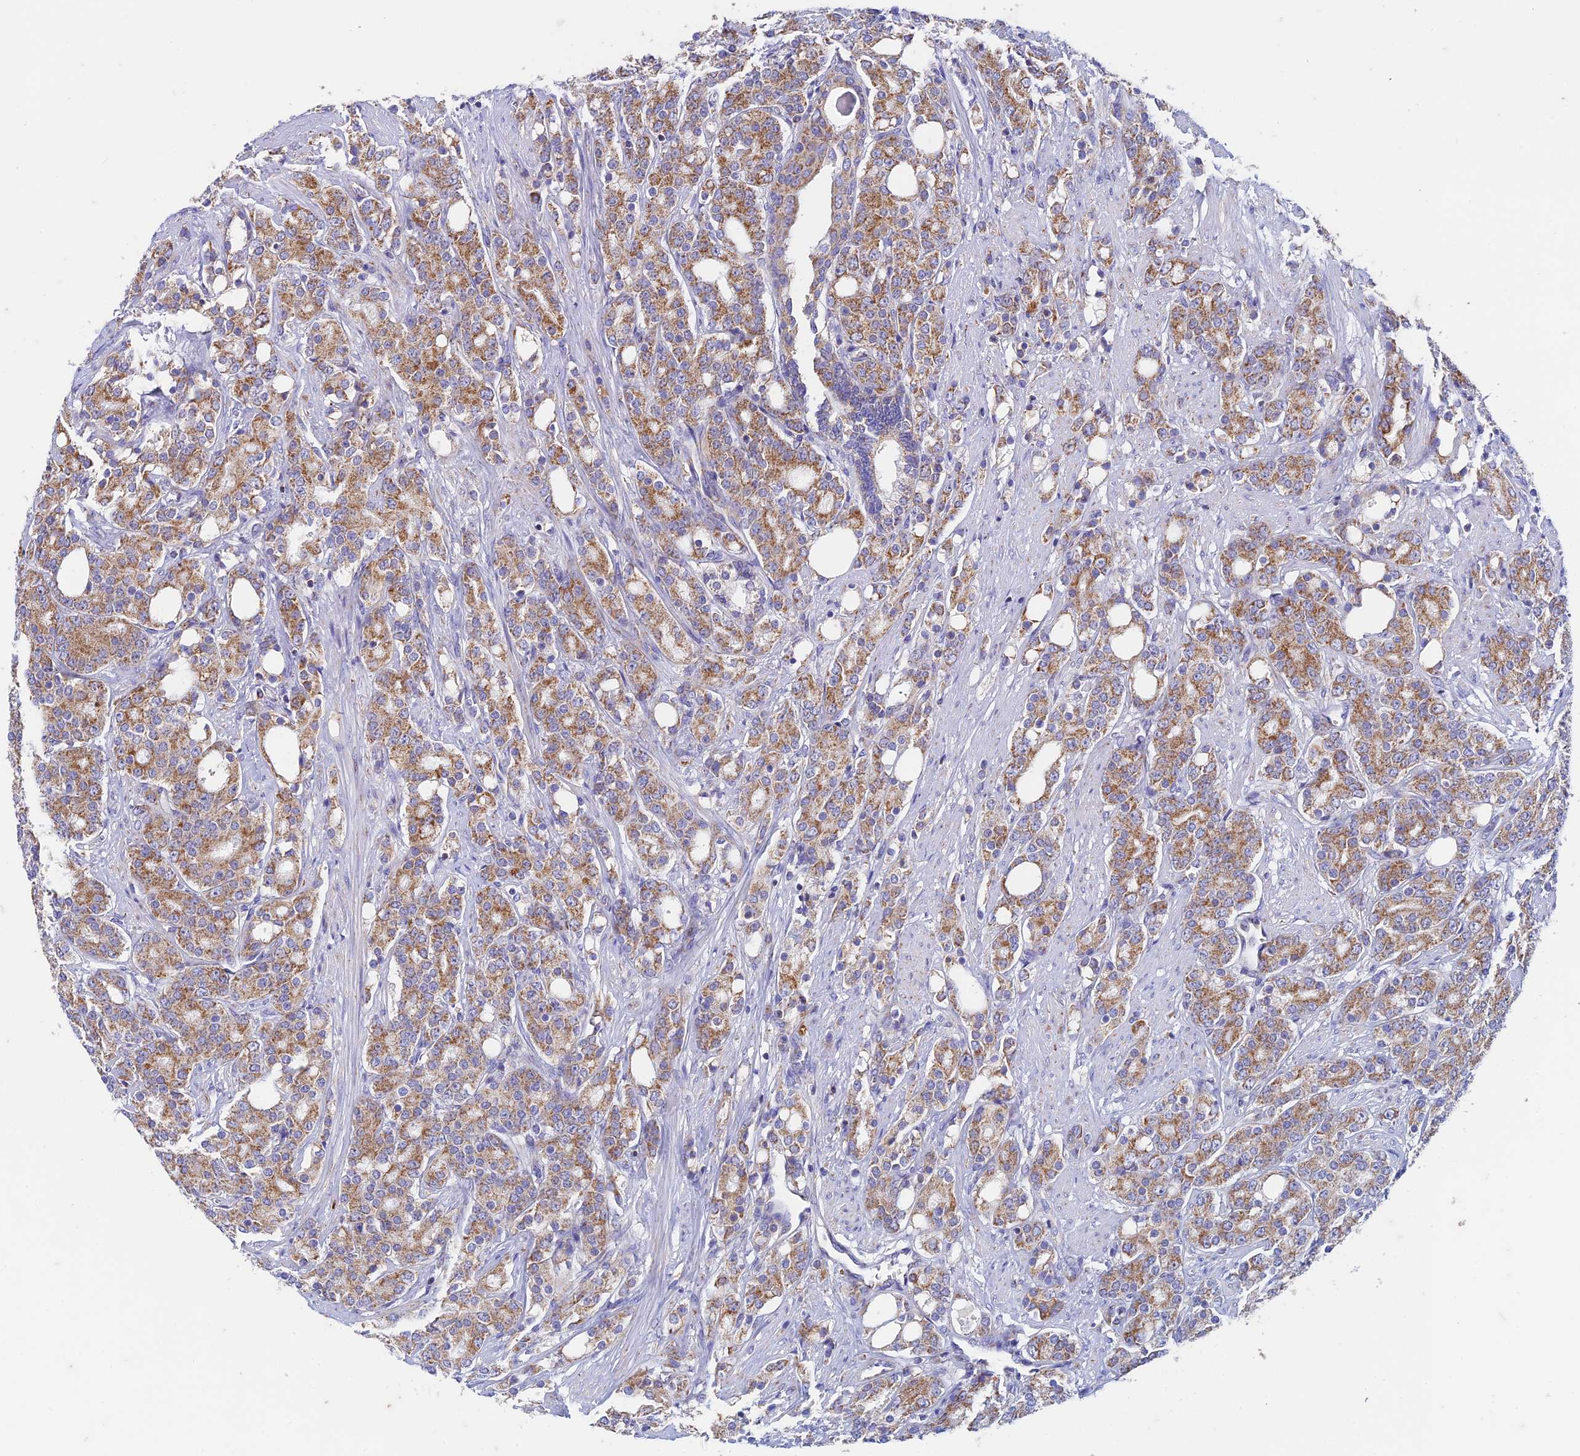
{"staining": {"intensity": "moderate", "quantity": ">75%", "location": "cytoplasmic/membranous"}, "tissue": "prostate cancer", "cell_type": "Tumor cells", "image_type": "cancer", "snomed": [{"axis": "morphology", "description": "Adenocarcinoma, High grade"}, {"axis": "topography", "description": "Prostate"}], "caption": "There is medium levels of moderate cytoplasmic/membranous staining in tumor cells of prostate cancer, as demonstrated by immunohistochemical staining (brown color).", "gene": "ZNF181", "patient": {"sex": "male", "age": 62}}